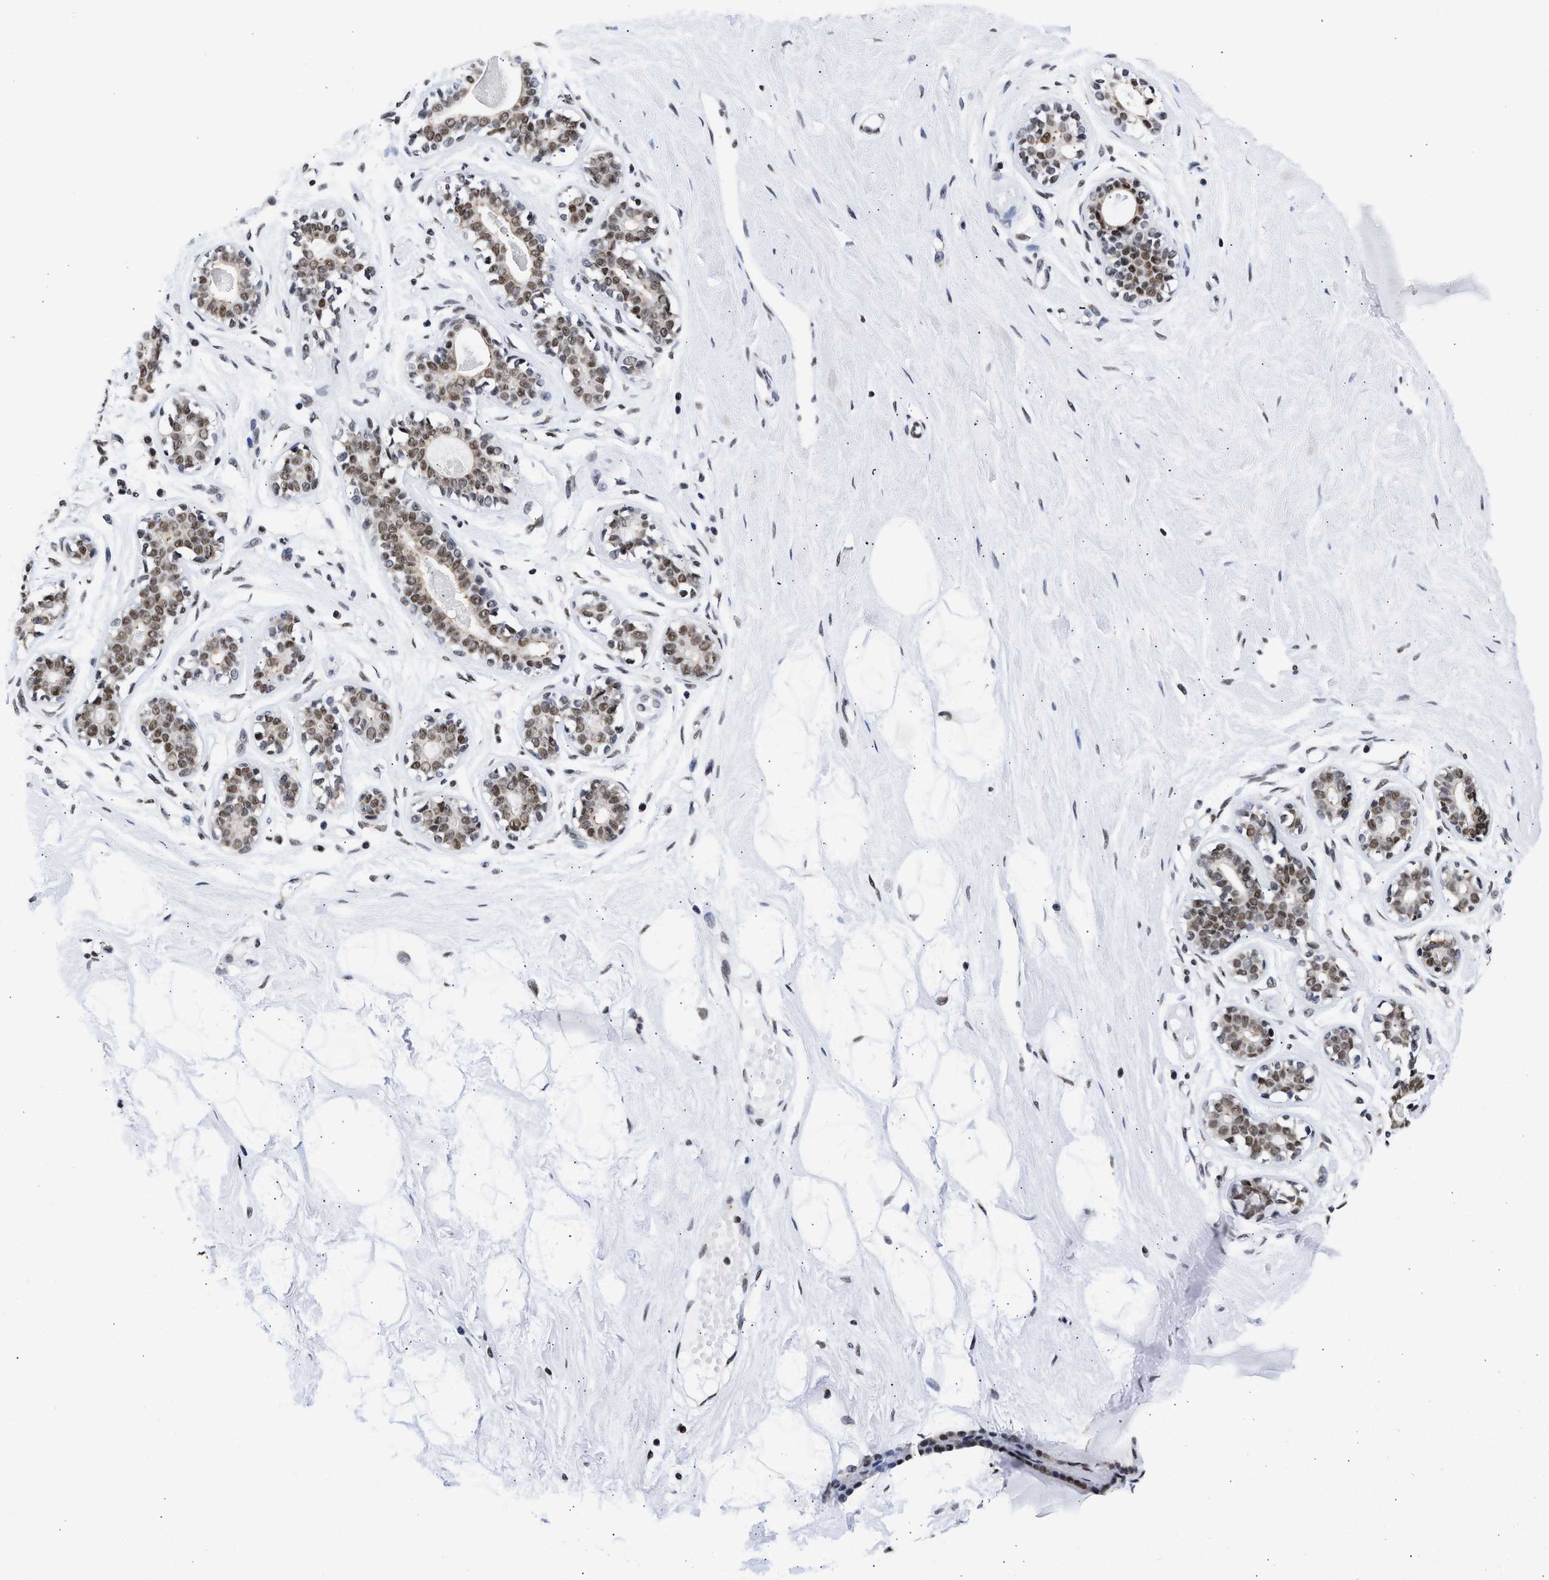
{"staining": {"intensity": "weak", "quantity": "<25%", "location": "nuclear"}, "tissue": "breast", "cell_type": "Adipocytes", "image_type": "normal", "snomed": [{"axis": "morphology", "description": "Normal tissue, NOS"}, {"axis": "topography", "description": "Breast"}], "caption": "Immunohistochemistry (IHC) photomicrograph of unremarkable breast: human breast stained with DAB (3,3'-diaminobenzidine) displays no significant protein staining in adipocytes.", "gene": "RBM8A", "patient": {"sex": "female", "age": 23}}